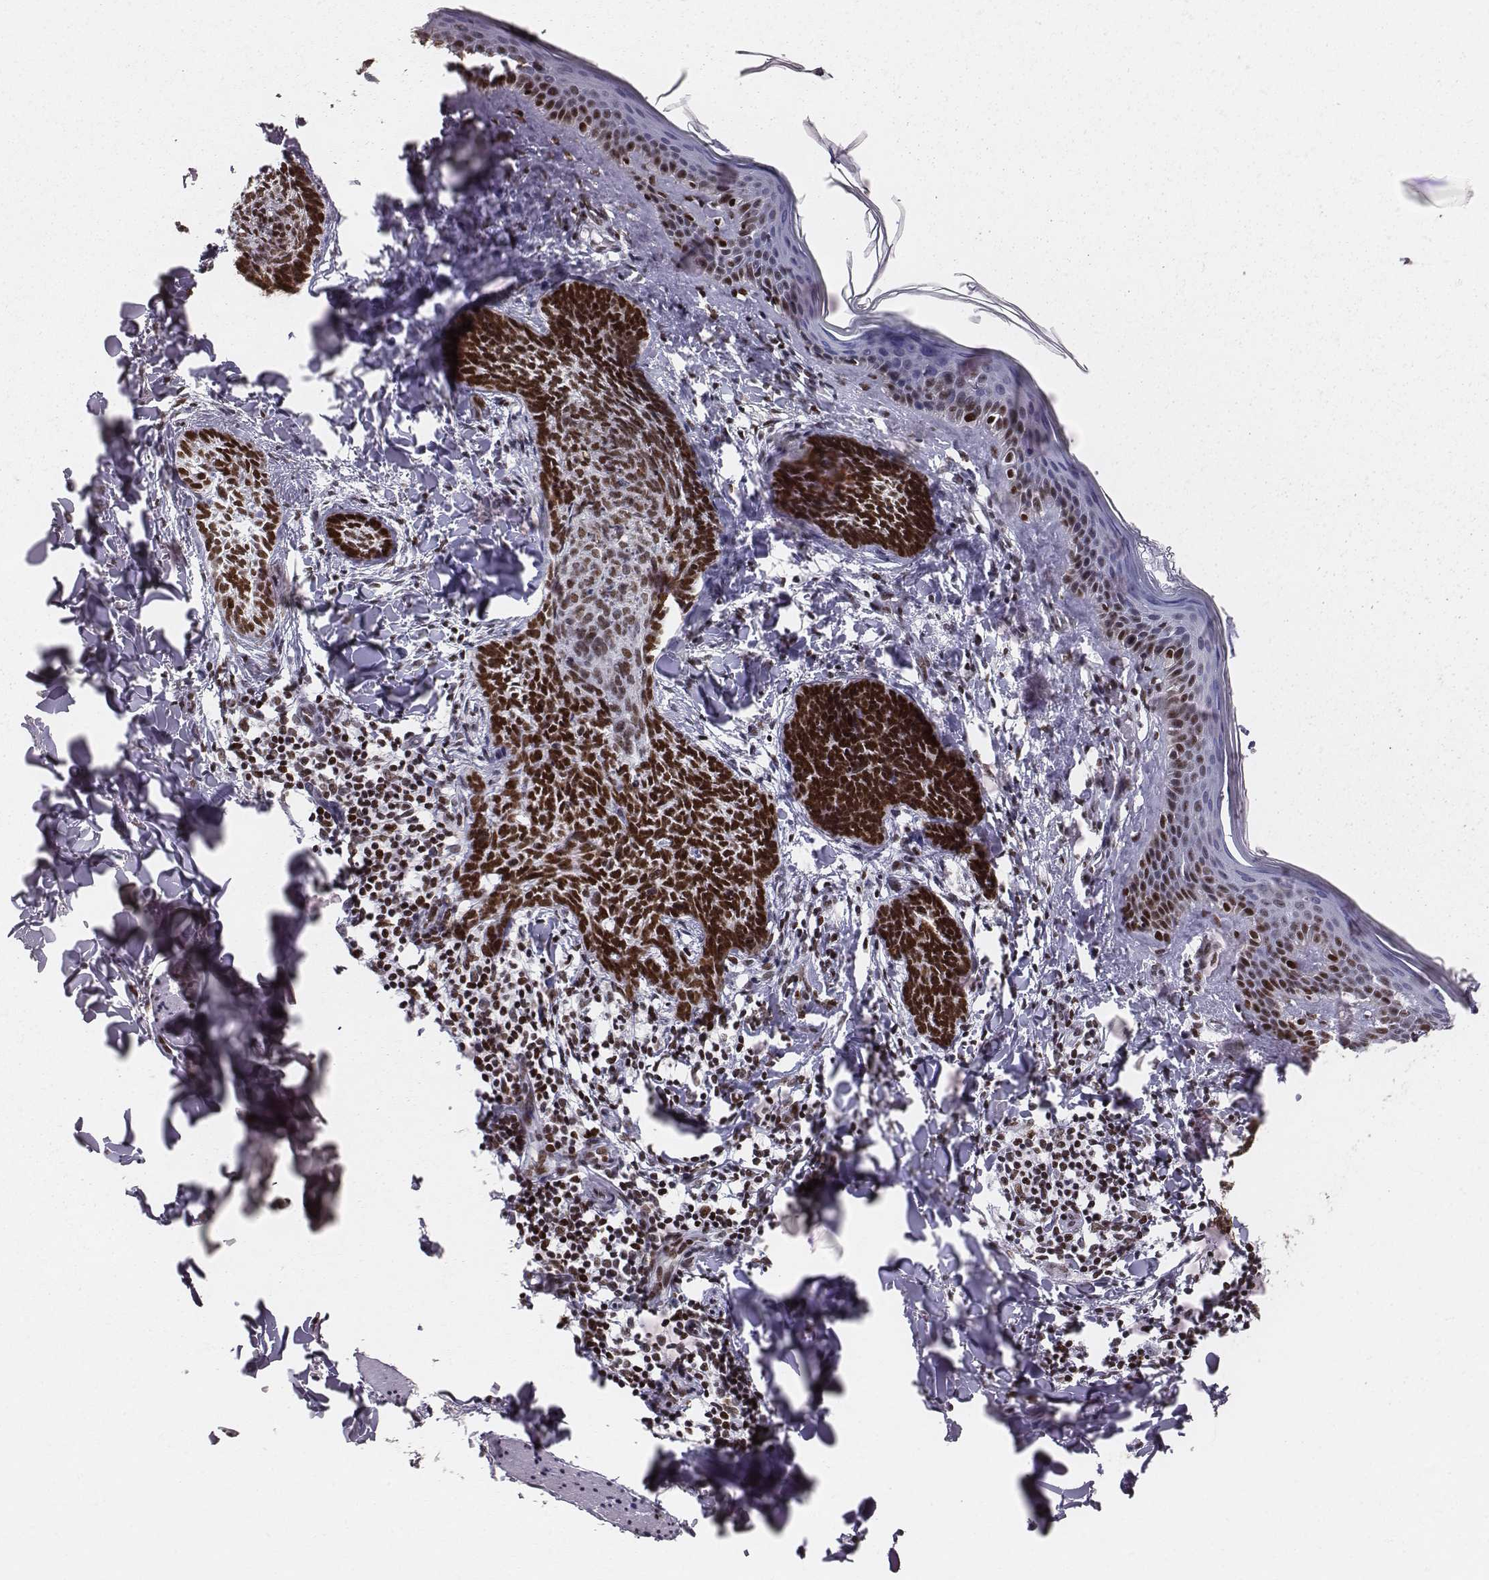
{"staining": {"intensity": "strong", "quantity": ">75%", "location": "nuclear"}, "tissue": "skin cancer", "cell_type": "Tumor cells", "image_type": "cancer", "snomed": [{"axis": "morphology", "description": "Normal tissue, NOS"}, {"axis": "morphology", "description": "Basal cell carcinoma"}, {"axis": "topography", "description": "Skin"}], "caption": "Protein staining exhibits strong nuclear staining in approximately >75% of tumor cells in skin cancer. (Stains: DAB (3,3'-diaminobenzidine) in brown, nuclei in blue, Microscopy: brightfield microscopy at high magnification).", "gene": "PARP1", "patient": {"sex": "male", "age": 46}}